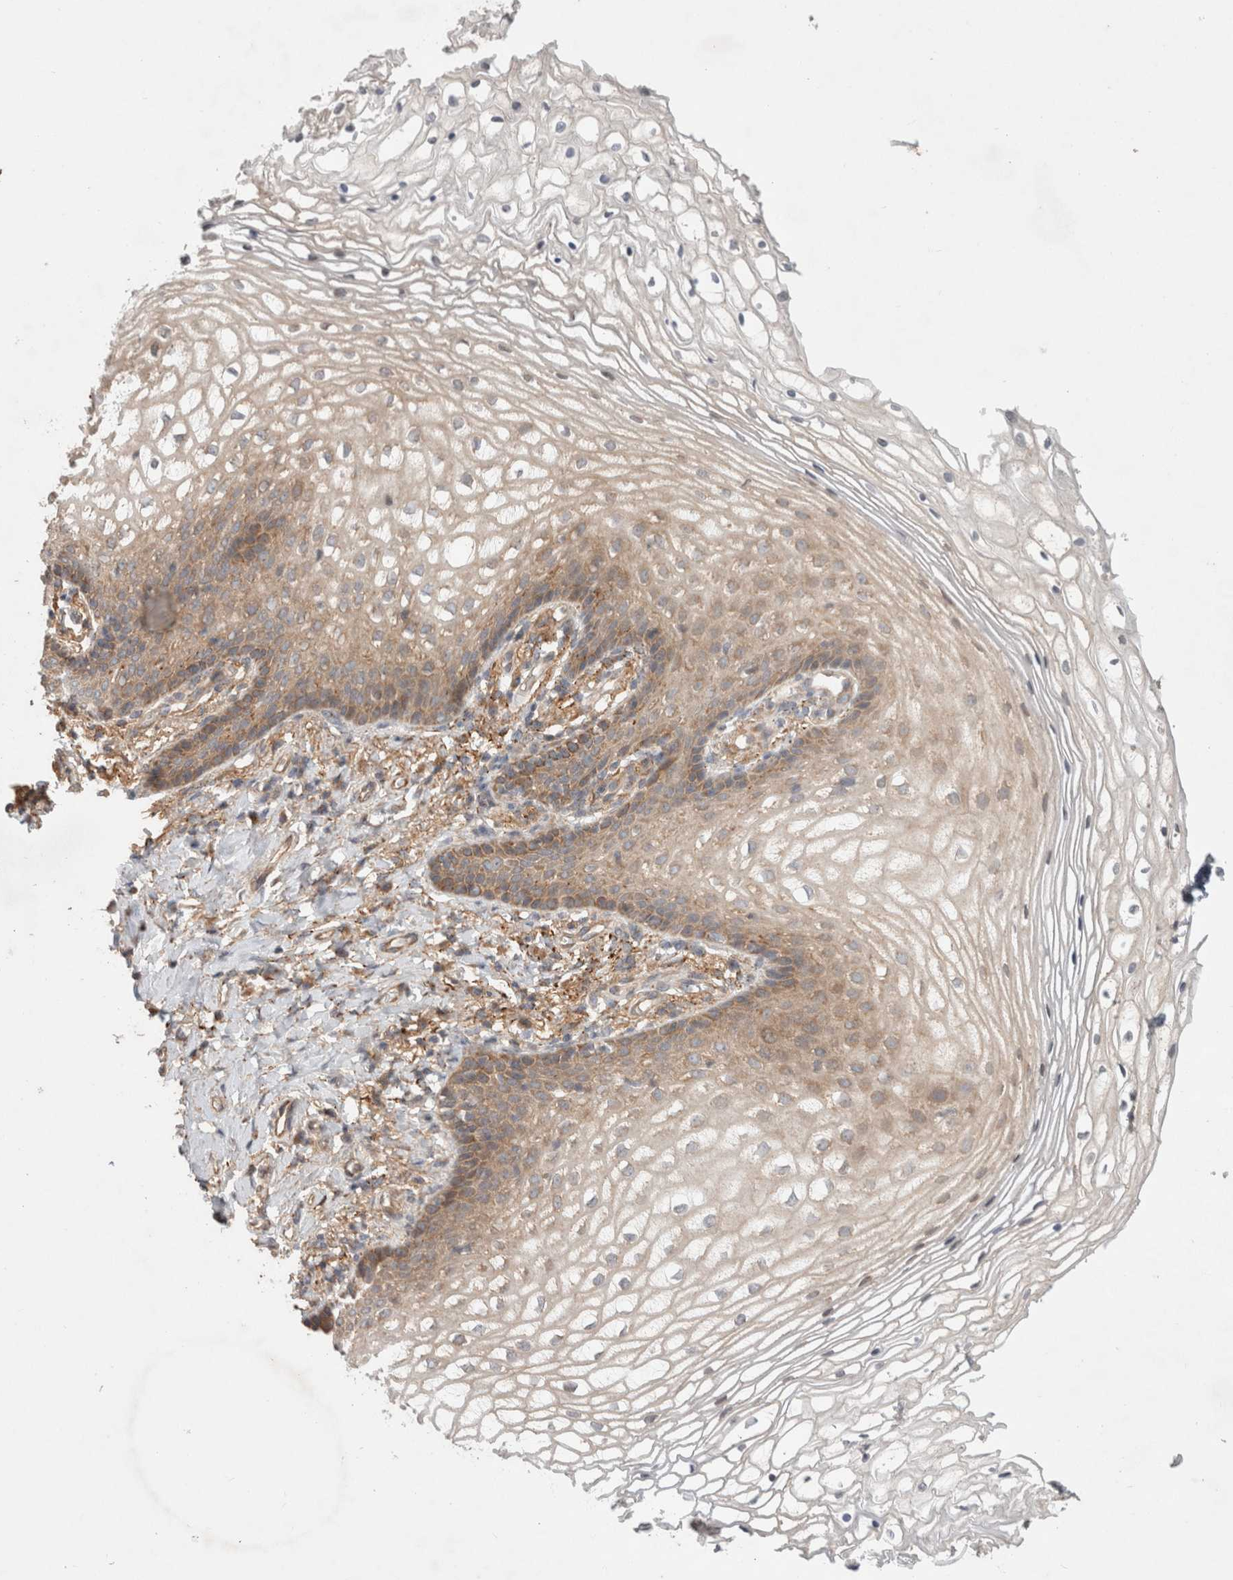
{"staining": {"intensity": "weak", "quantity": ">75%", "location": "cytoplasmic/membranous"}, "tissue": "vagina", "cell_type": "Squamous epithelial cells", "image_type": "normal", "snomed": [{"axis": "morphology", "description": "Normal tissue, NOS"}, {"axis": "topography", "description": "Vagina"}], "caption": "IHC of unremarkable vagina reveals low levels of weak cytoplasmic/membranous staining in approximately >75% of squamous epithelial cells. The protein is stained brown, and the nuclei are stained in blue (DAB (3,3'-diaminobenzidine) IHC with brightfield microscopy, high magnification).", "gene": "HROB", "patient": {"sex": "female", "age": 60}}